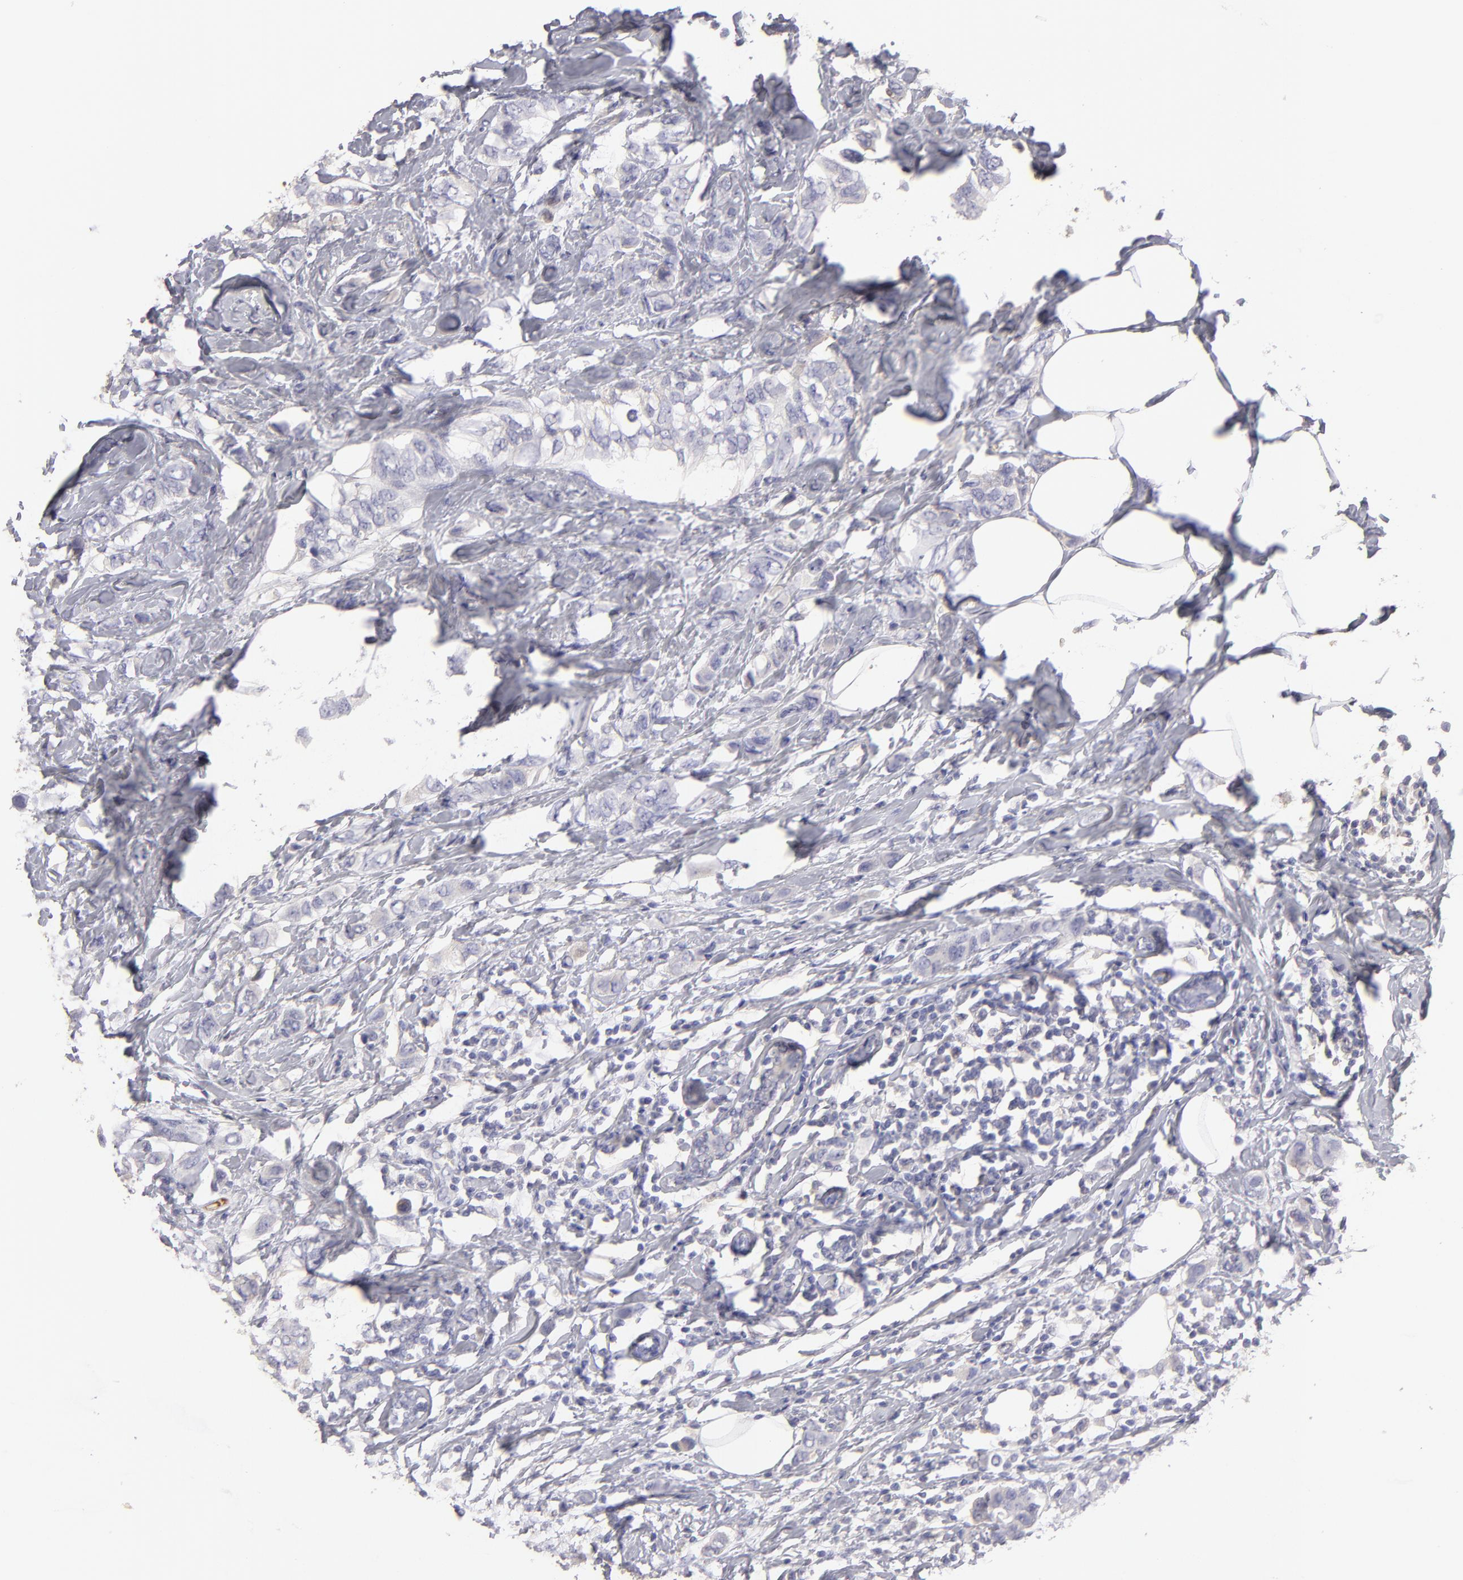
{"staining": {"intensity": "negative", "quantity": "none", "location": "none"}, "tissue": "breast cancer", "cell_type": "Tumor cells", "image_type": "cancer", "snomed": [{"axis": "morphology", "description": "Normal tissue, NOS"}, {"axis": "morphology", "description": "Duct carcinoma"}, {"axis": "topography", "description": "Breast"}], "caption": "Breast cancer was stained to show a protein in brown. There is no significant staining in tumor cells.", "gene": "ABCC4", "patient": {"sex": "female", "age": 50}}